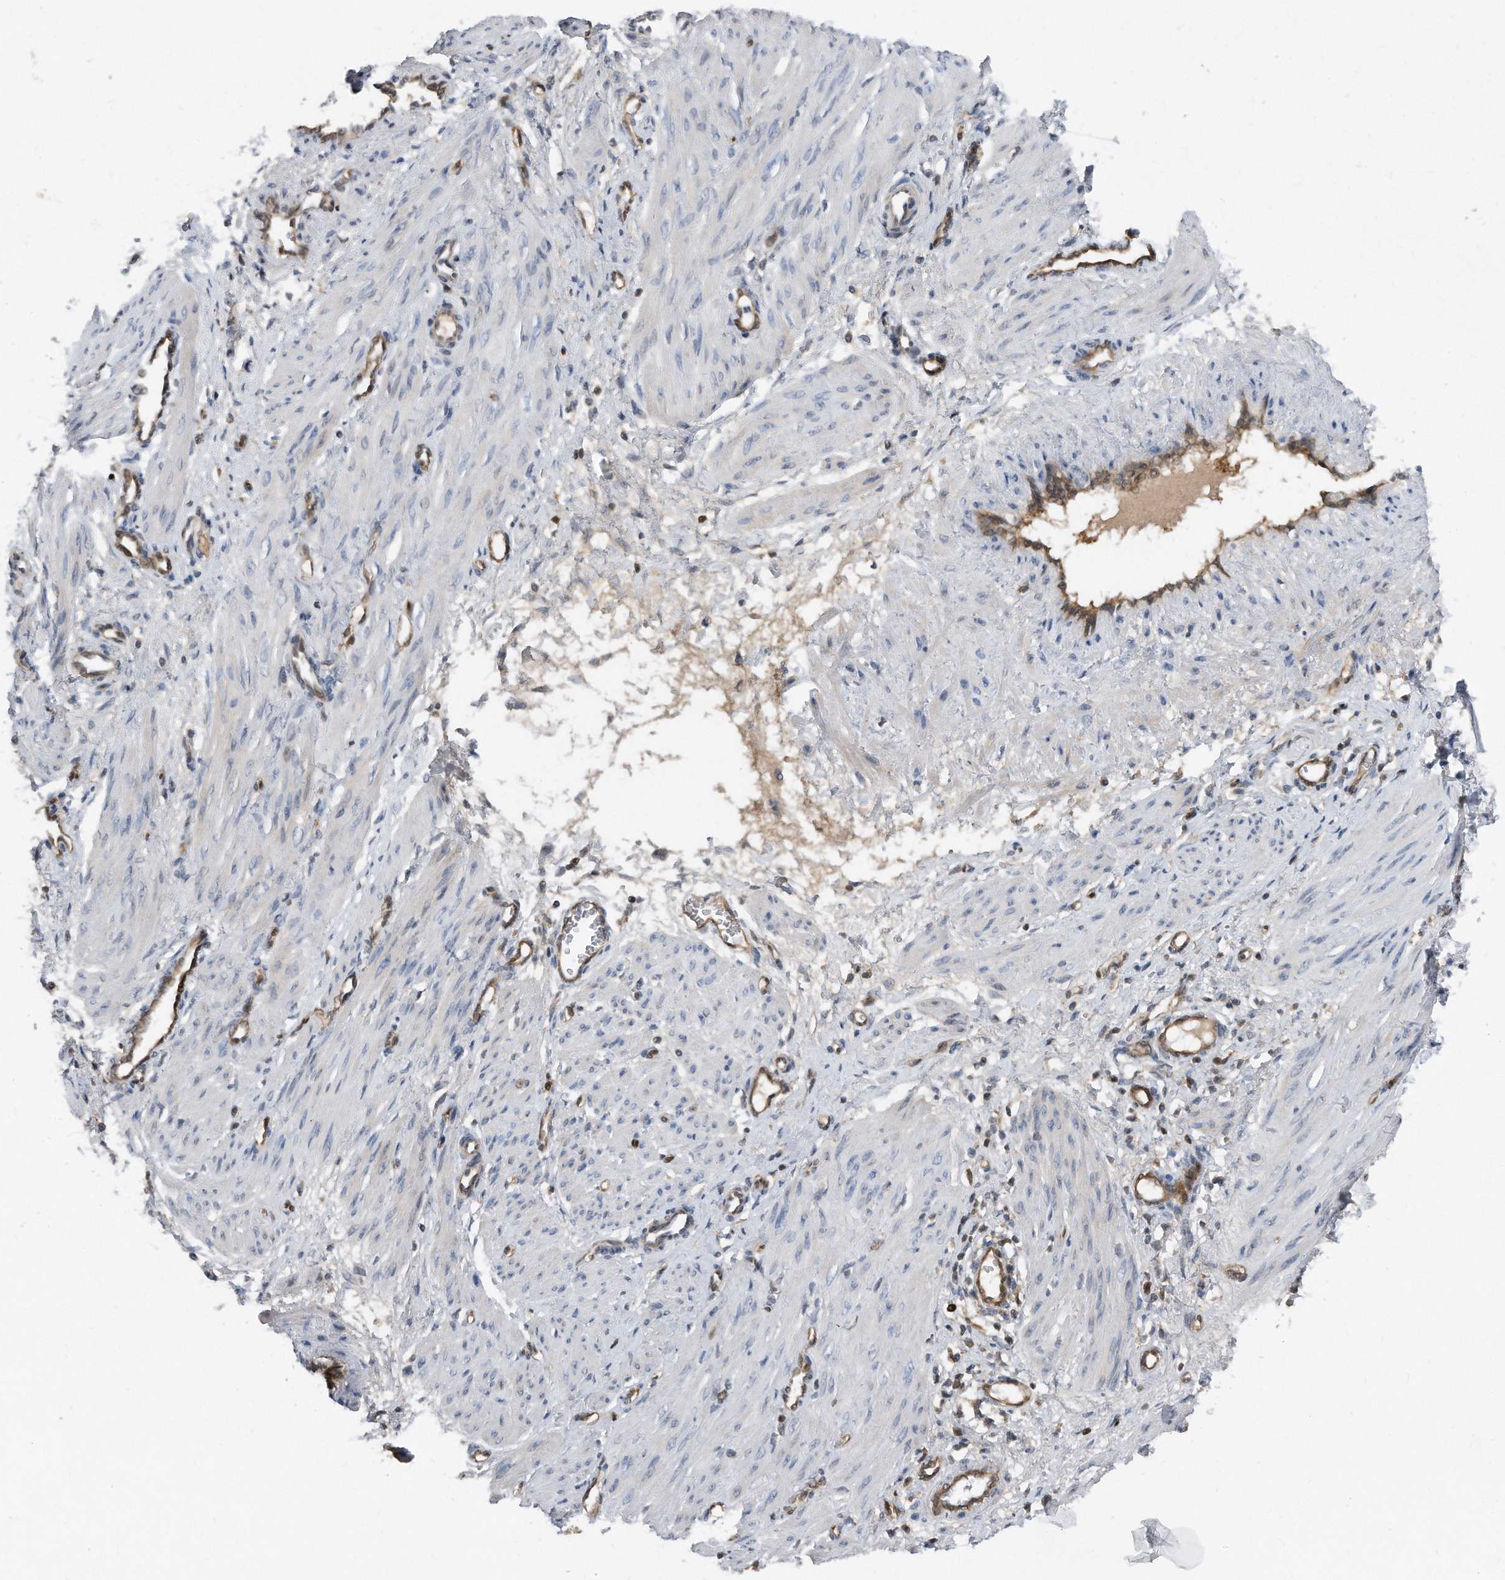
{"staining": {"intensity": "negative", "quantity": "none", "location": "none"}, "tissue": "smooth muscle", "cell_type": "Smooth muscle cells", "image_type": "normal", "snomed": [{"axis": "morphology", "description": "Normal tissue, NOS"}, {"axis": "topography", "description": "Endometrium"}], "caption": "Immunohistochemistry of normal smooth muscle reveals no expression in smooth muscle cells. (Brightfield microscopy of DAB immunohistochemistry (IHC) at high magnification).", "gene": "MAP2K6", "patient": {"sex": "female", "age": 33}}